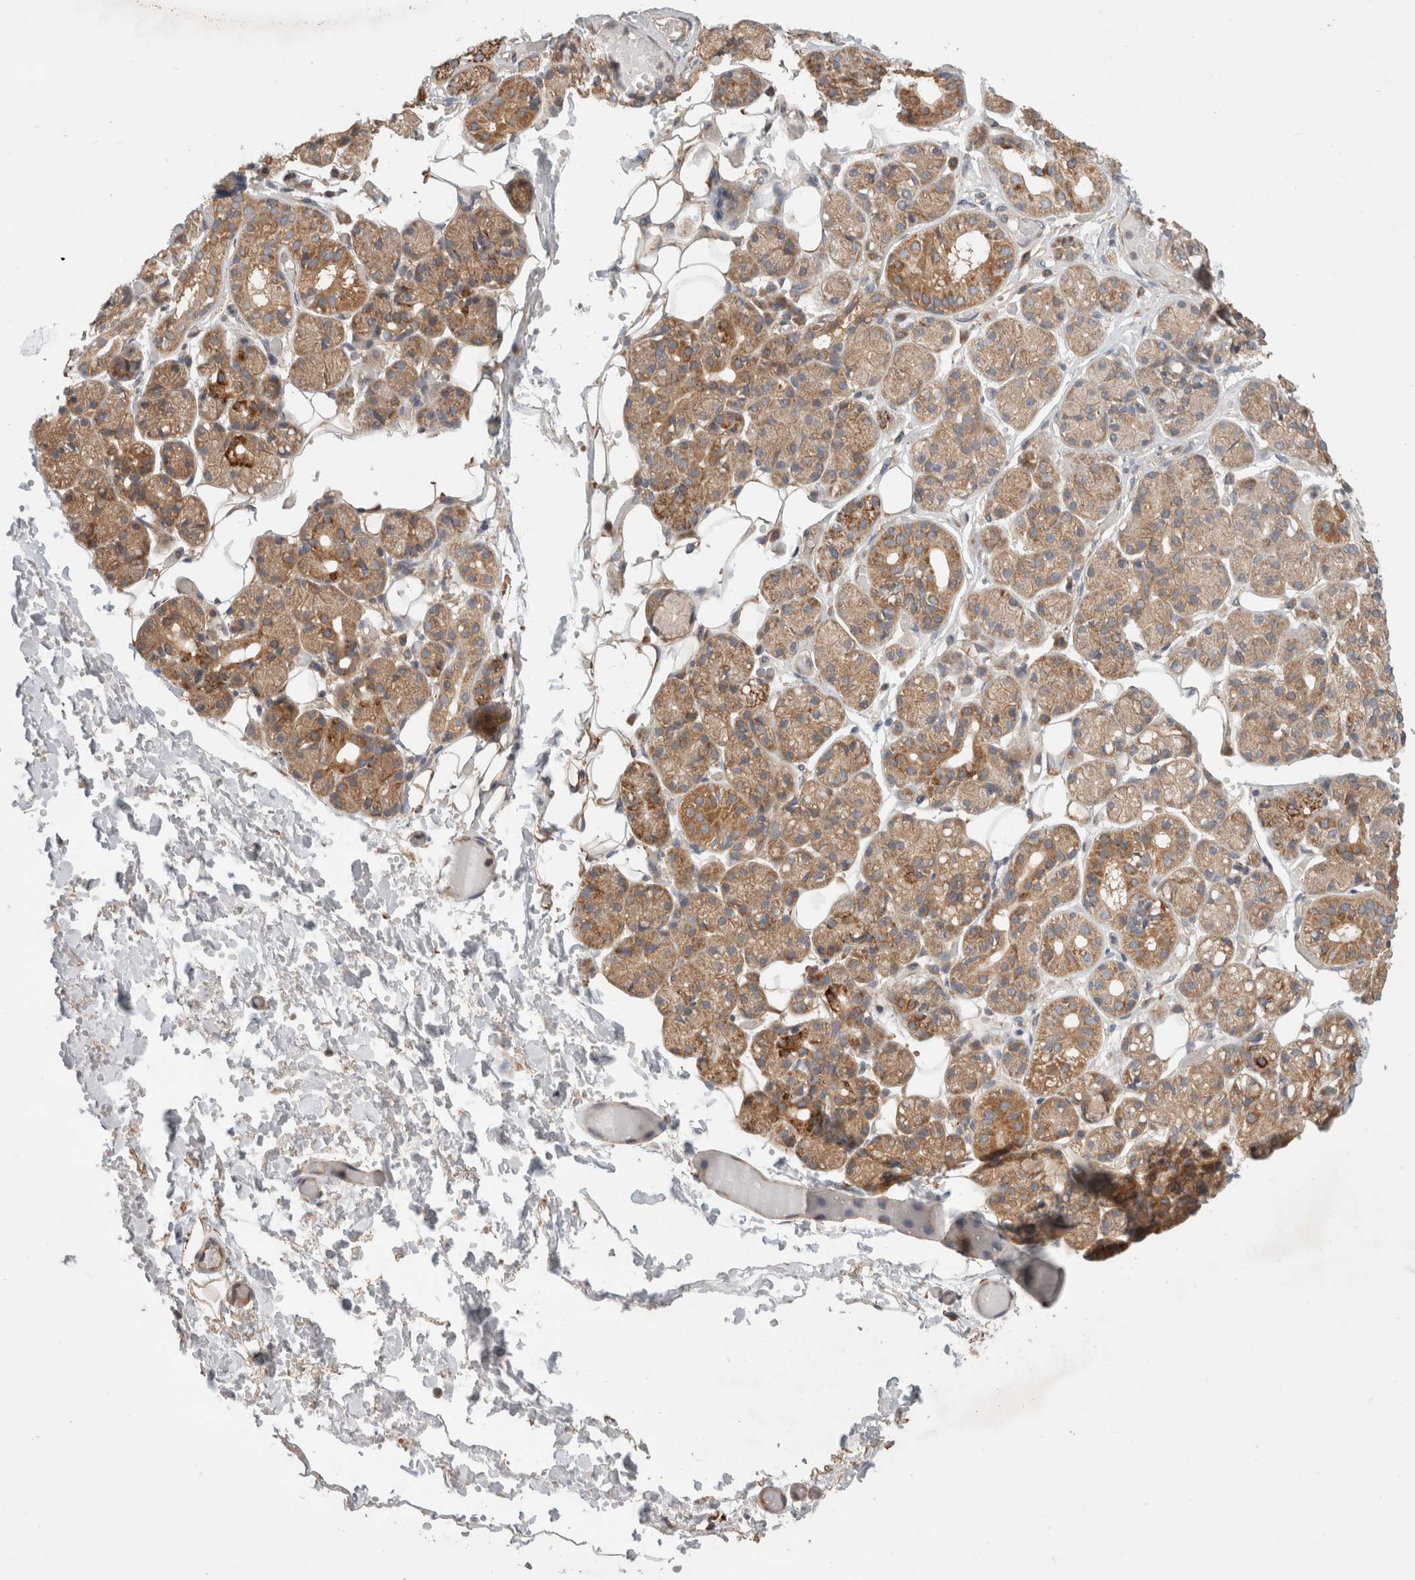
{"staining": {"intensity": "moderate", "quantity": ">75%", "location": "cytoplasmic/membranous"}, "tissue": "salivary gland", "cell_type": "Glandular cells", "image_type": "normal", "snomed": [{"axis": "morphology", "description": "Normal tissue, NOS"}, {"axis": "topography", "description": "Salivary gland"}], "caption": "High-power microscopy captured an immunohistochemistry (IHC) histopathology image of normal salivary gland, revealing moderate cytoplasmic/membranous expression in approximately >75% of glandular cells.", "gene": "HROB", "patient": {"sex": "male", "age": 63}}